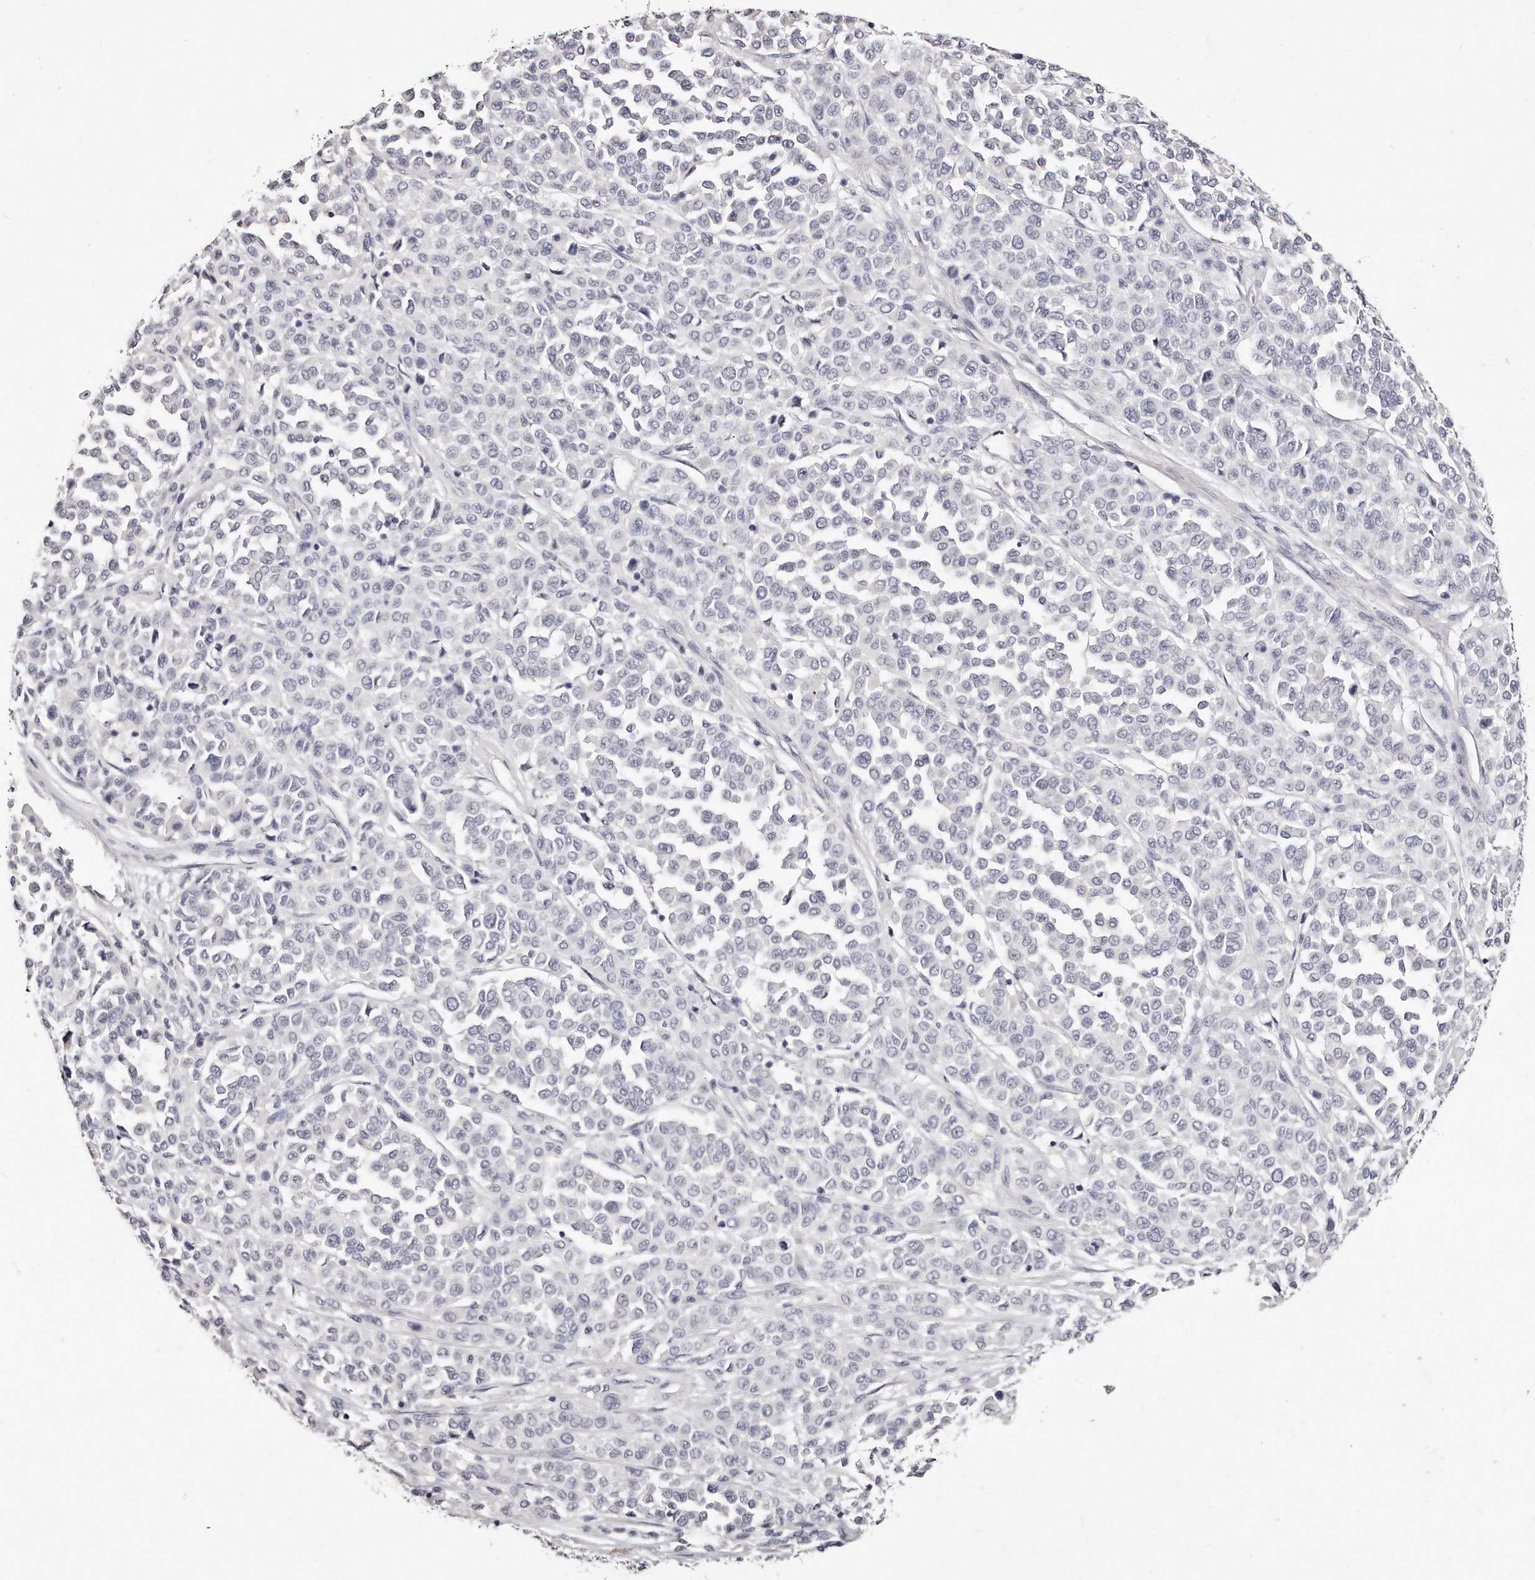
{"staining": {"intensity": "negative", "quantity": "none", "location": "none"}, "tissue": "melanoma", "cell_type": "Tumor cells", "image_type": "cancer", "snomed": [{"axis": "morphology", "description": "Malignant melanoma, Metastatic site"}, {"axis": "topography", "description": "Pancreas"}], "caption": "Immunohistochemical staining of malignant melanoma (metastatic site) displays no significant expression in tumor cells.", "gene": "GDA", "patient": {"sex": "female", "age": 30}}